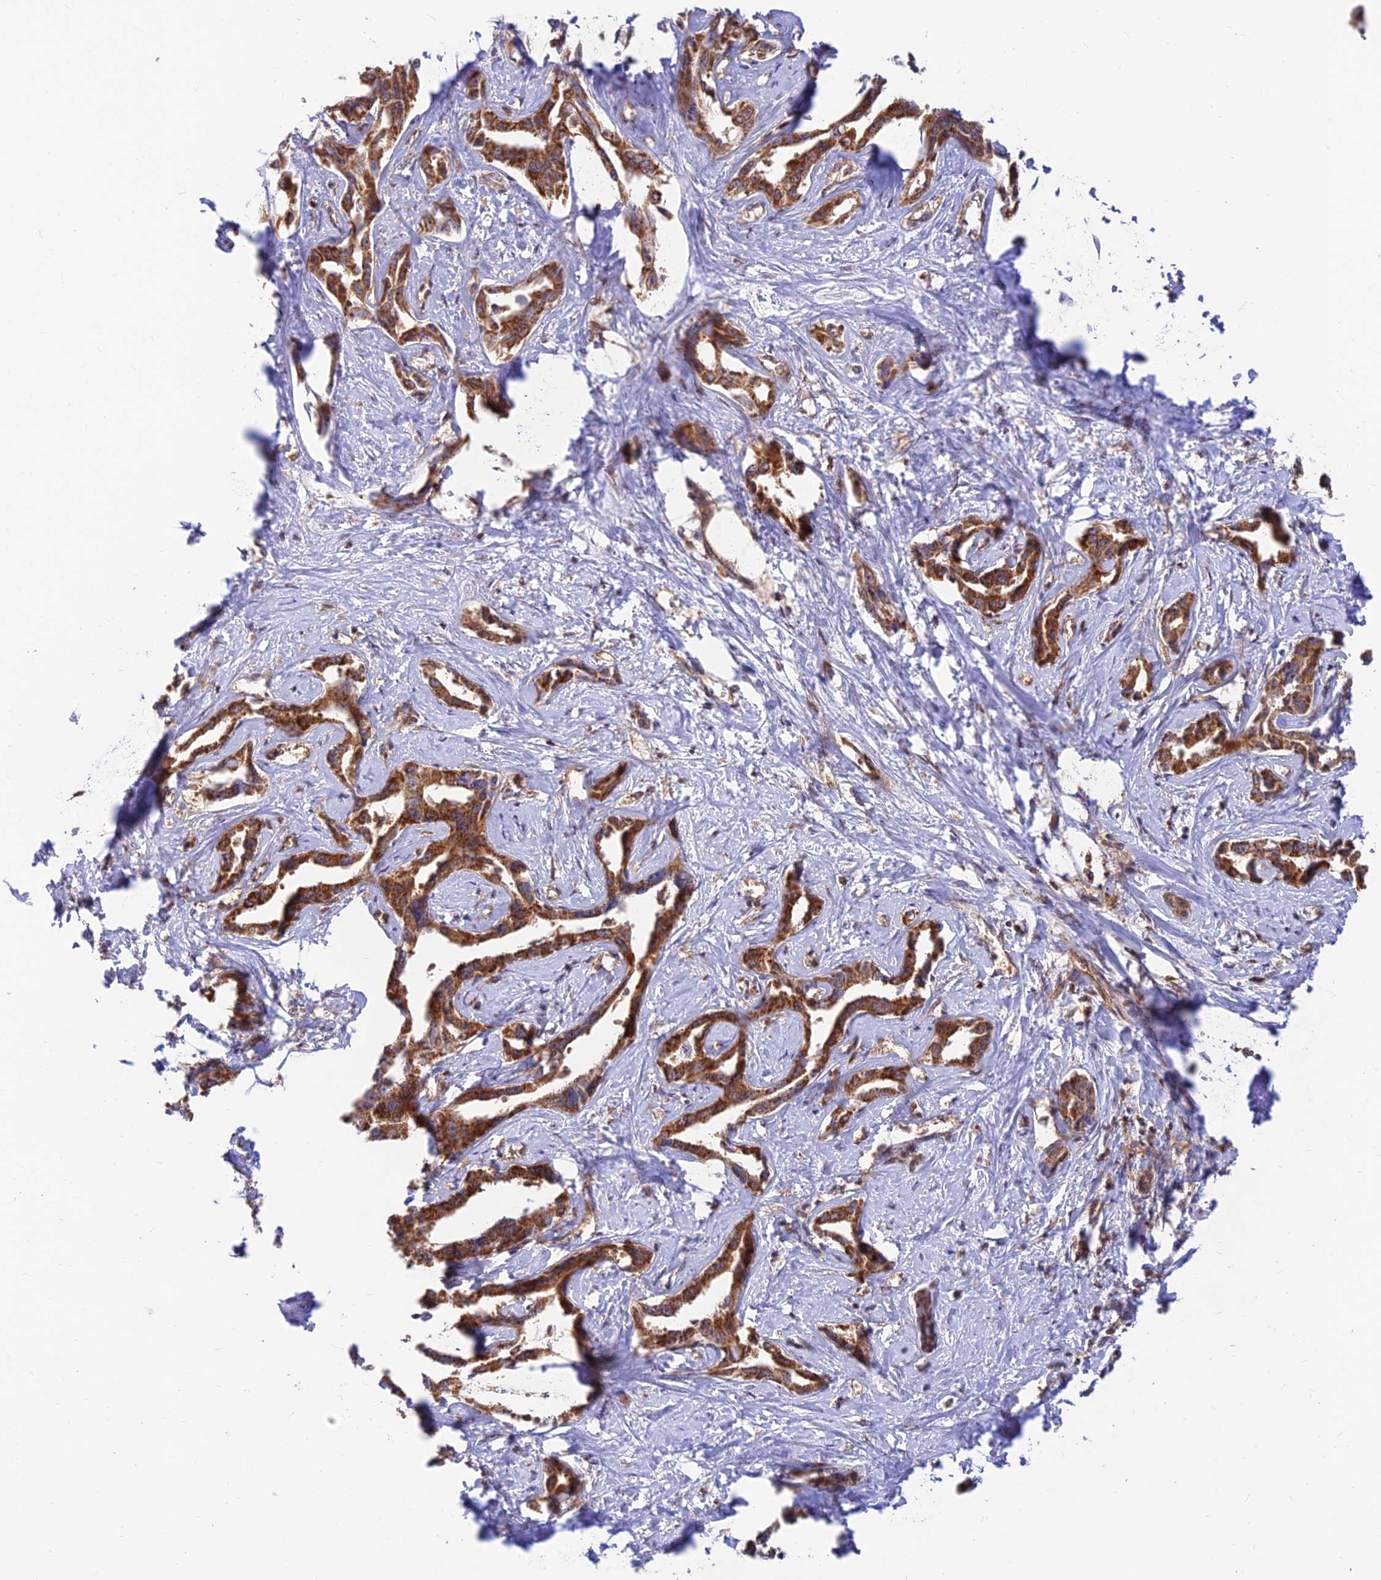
{"staining": {"intensity": "strong", "quantity": ">75%", "location": "cytoplasmic/membranous"}, "tissue": "liver cancer", "cell_type": "Tumor cells", "image_type": "cancer", "snomed": [{"axis": "morphology", "description": "Cholangiocarcinoma"}, {"axis": "topography", "description": "Liver"}], "caption": "A high-resolution image shows IHC staining of liver cancer (cholangiocarcinoma), which demonstrates strong cytoplasmic/membranous staining in about >75% of tumor cells.", "gene": "LYSMD2", "patient": {"sex": "male", "age": 59}}